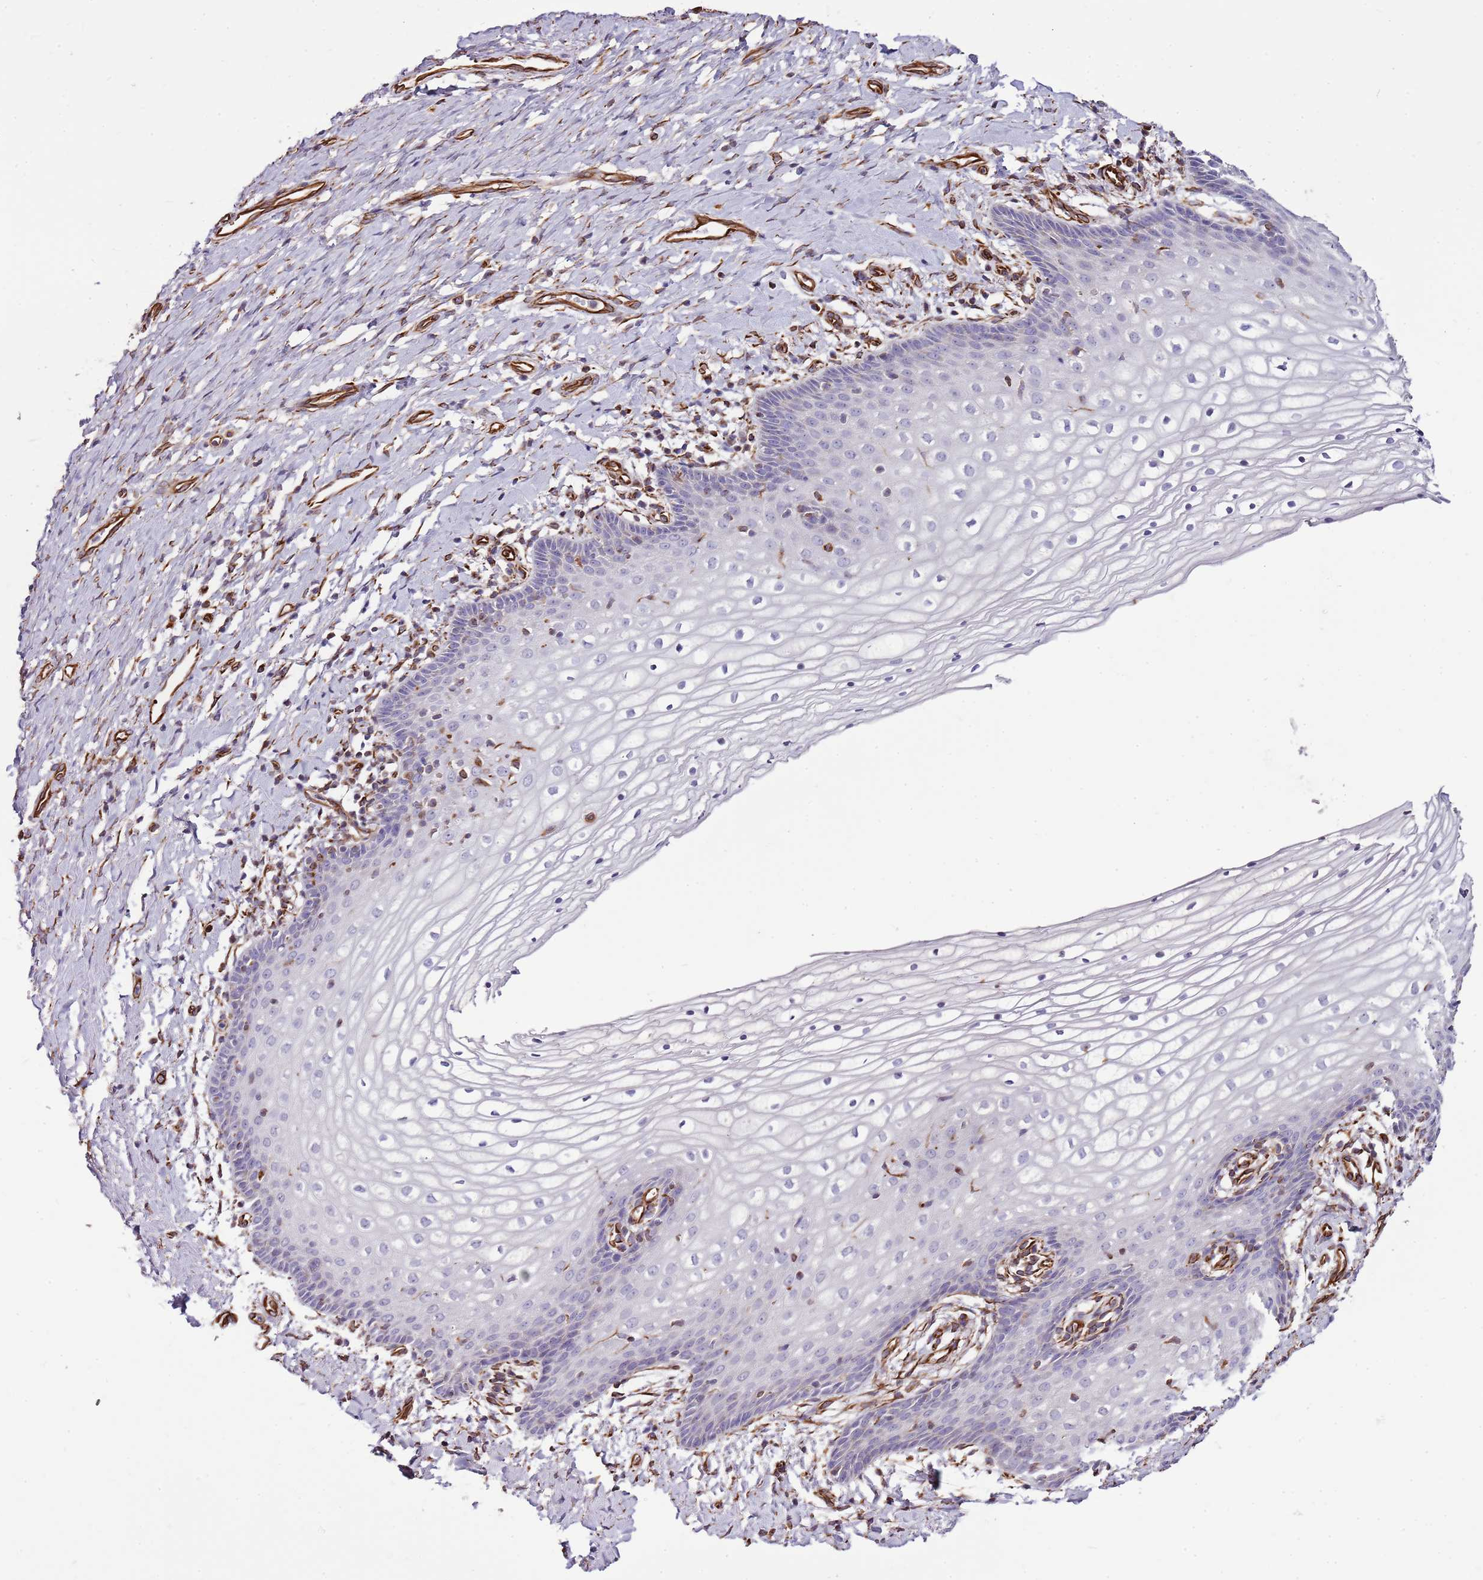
{"staining": {"intensity": "negative", "quantity": "none", "location": "none"}, "tissue": "vagina", "cell_type": "Squamous epithelial cells", "image_type": "normal", "snomed": [{"axis": "morphology", "description": "Normal tissue, NOS"}, {"axis": "topography", "description": "Vagina"}], "caption": "IHC photomicrograph of normal vagina: human vagina stained with DAB (3,3'-diaminobenzidine) exhibits no significant protein staining in squamous epithelial cells. (Brightfield microscopy of DAB (3,3'-diaminobenzidine) immunohistochemistry at high magnification).", "gene": "ZNF786", "patient": {"sex": "female", "age": 60}}